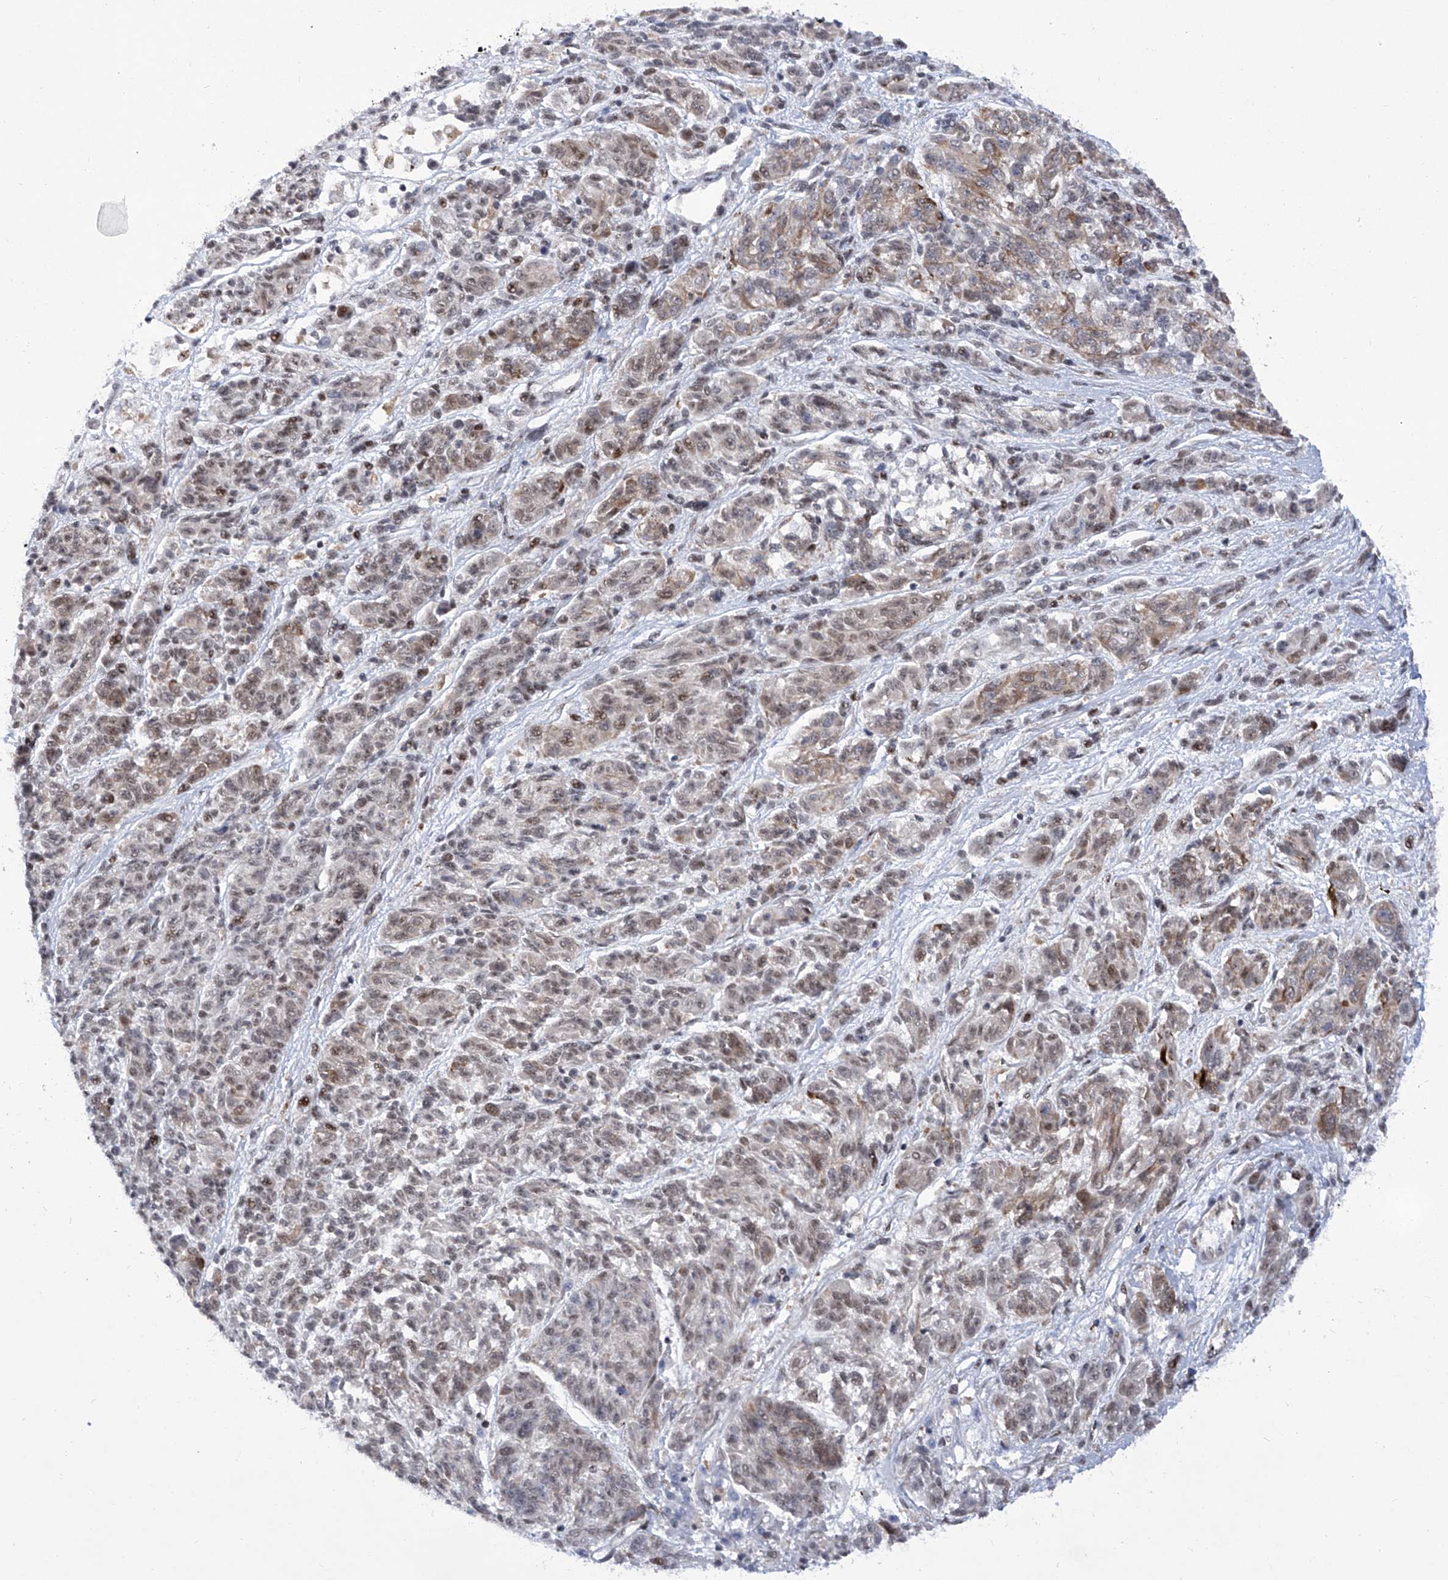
{"staining": {"intensity": "weak", "quantity": "25%-75%", "location": "cytoplasmic/membranous,nuclear"}, "tissue": "melanoma", "cell_type": "Tumor cells", "image_type": "cancer", "snomed": [{"axis": "morphology", "description": "Malignant melanoma, NOS"}, {"axis": "topography", "description": "Skin"}], "caption": "Protein expression analysis of human melanoma reveals weak cytoplasmic/membranous and nuclear staining in approximately 25%-75% of tumor cells.", "gene": "CEP290", "patient": {"sex": "male", "age": 53}}